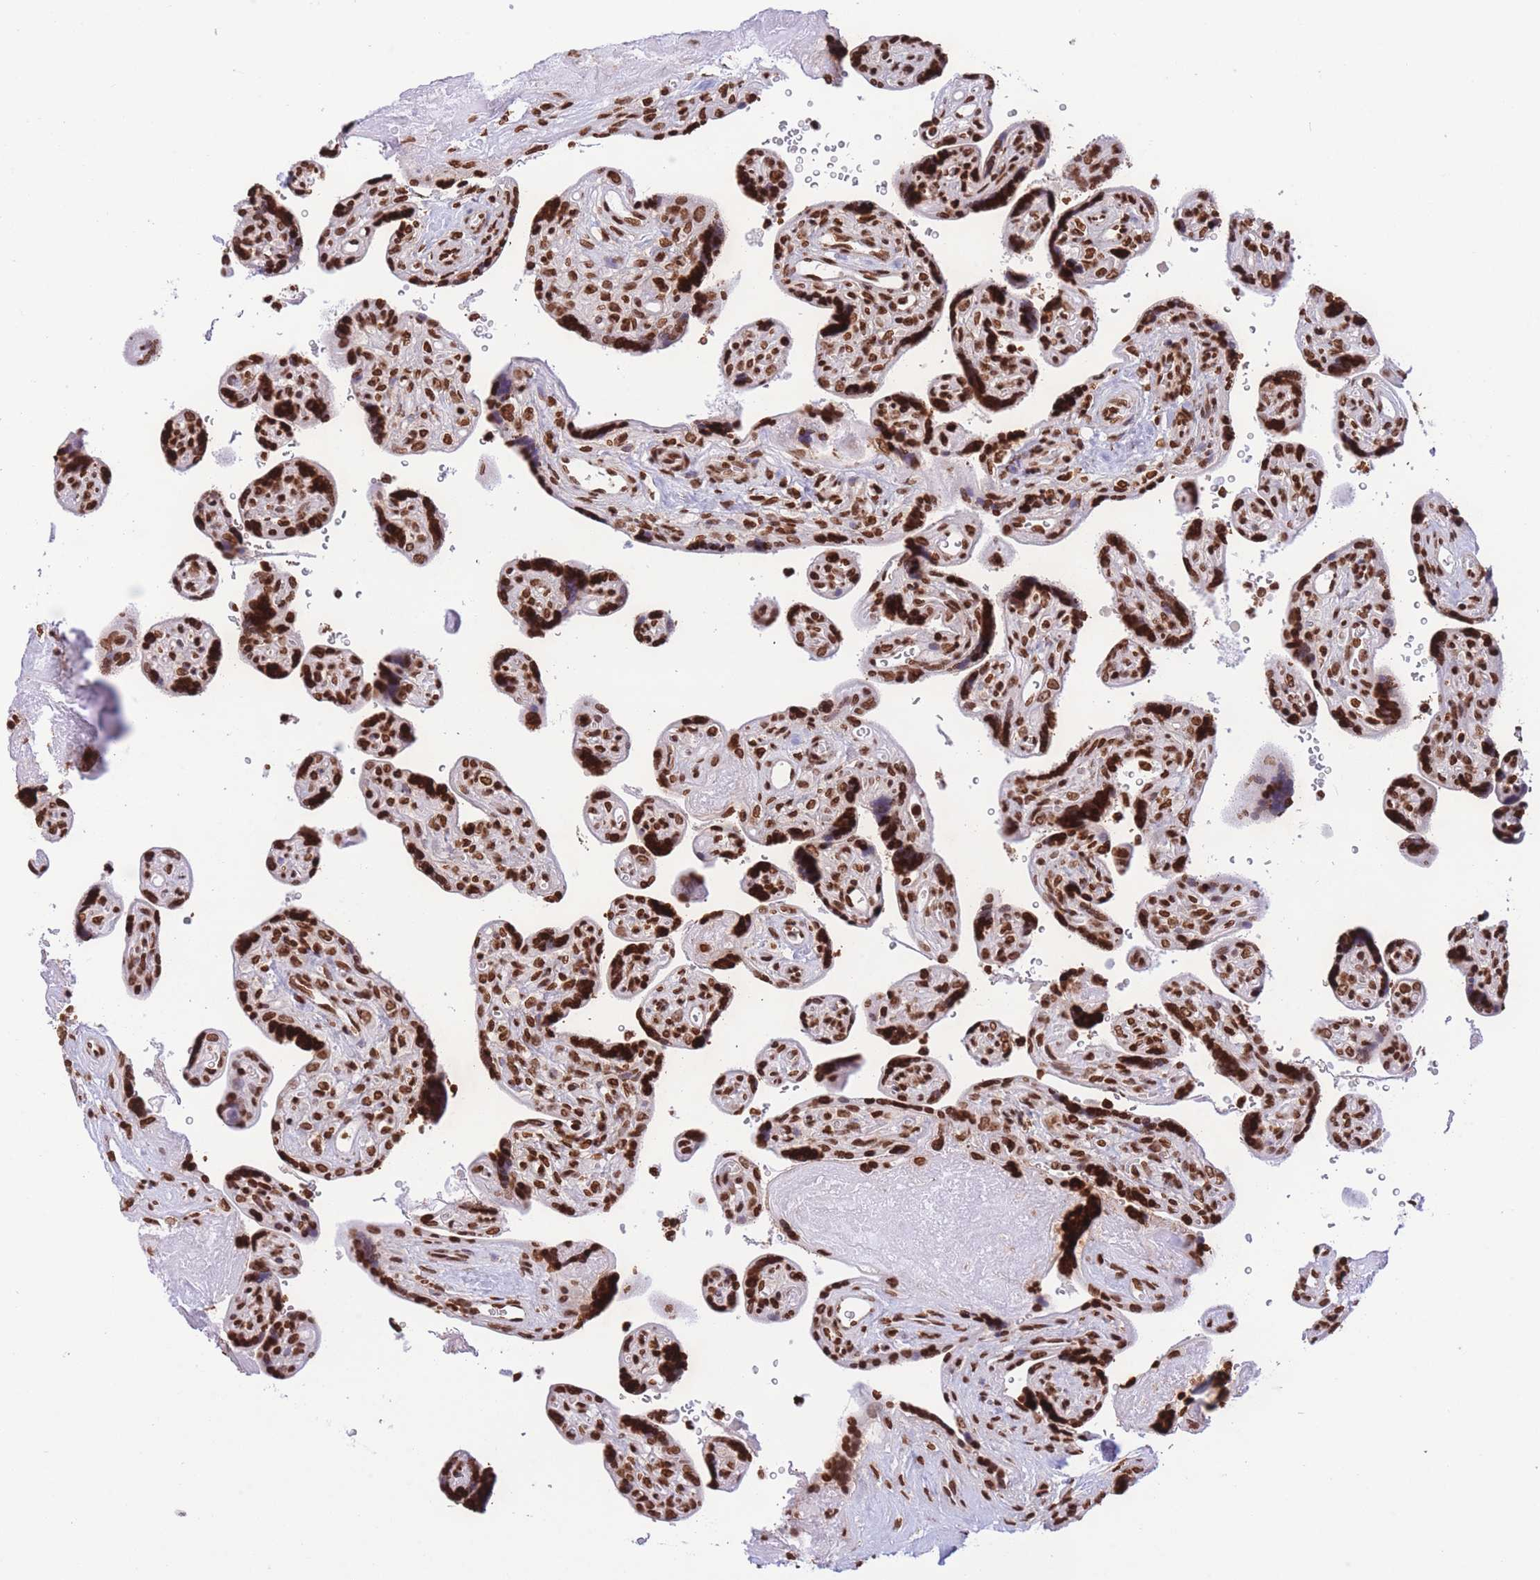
{"staining": {"intensity": "moderate", "quantity": ">75%", "location": "nuclear"}, "tissue": "placenta", "cell_type": "Decidual cells", "image_type": "normal", "snomed": [{"axis": "morphology", "description": "Normal tissue, NOS"}, {"axis": "topography", "description": "Placenta"}], "caption": "Protein analysis of benign placenta exhibits moderate nuclear expression in approximately >75% of decidual cells. Immunohistochemistry (ihc) stains the protein of interest in brown and the nuclei are stained blue.", "gene": "H2BC10", "patient": {"sex": "female", "age": 39}}